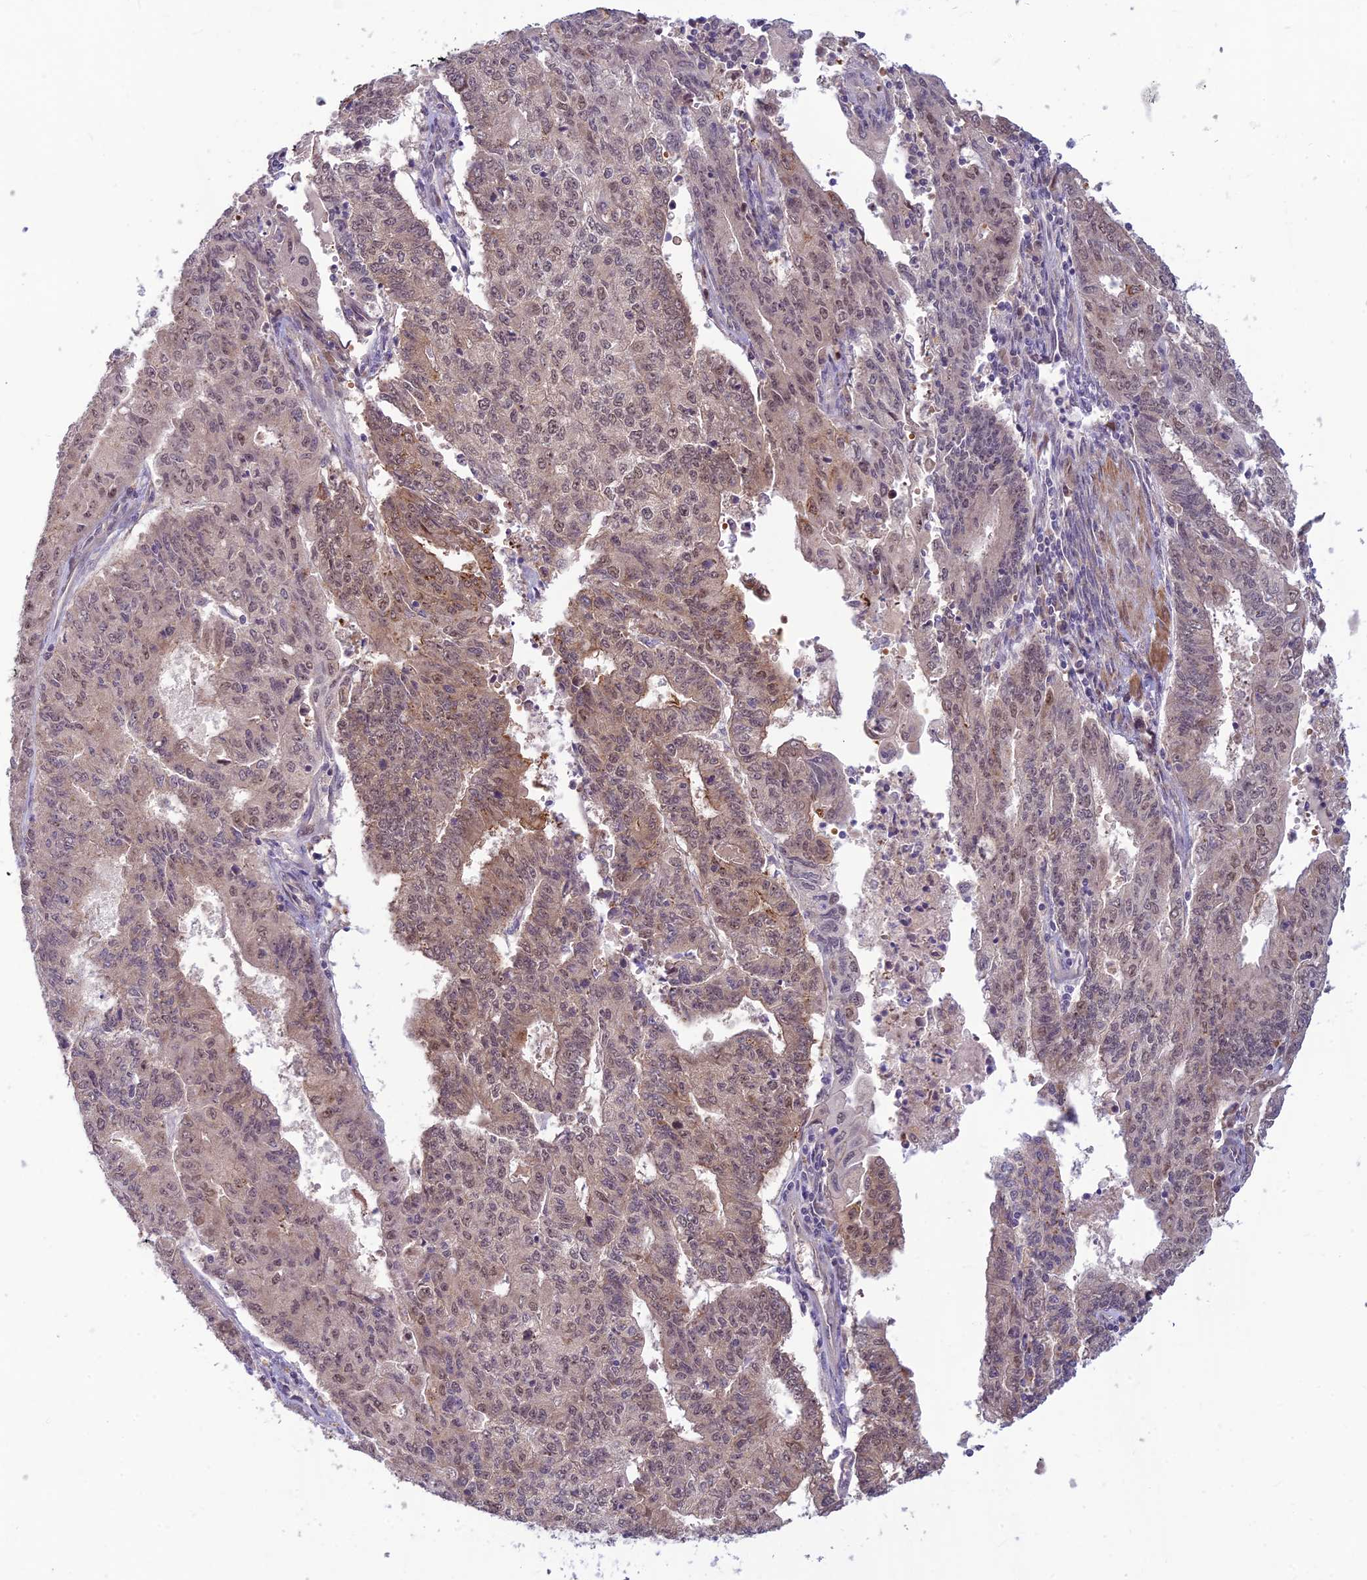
{"staining": {"intensity": "moderate", "quantity": "25%-75%", "location": "nuclear"}, "tissue": "endometrial cancer", "cell_type": "Tumor cells", "image_type": "cancer", "snomed": [{"axis": "morphology", "description": "Adenocarcinoma, NOS"}, {"axis": "topography", "description": "Endometrium"}], "caption": "IHC image of neoplastic tissue: adenocarcinoma (endometrial) stained using immunohistochemistry reveals medium levels of moderate protein expression localized specifically in the nuclear of tumor cells, appearing as a nuclear brown color.", "gene": "ASPDH", "patient": {"sex": "female", "age": 59}}